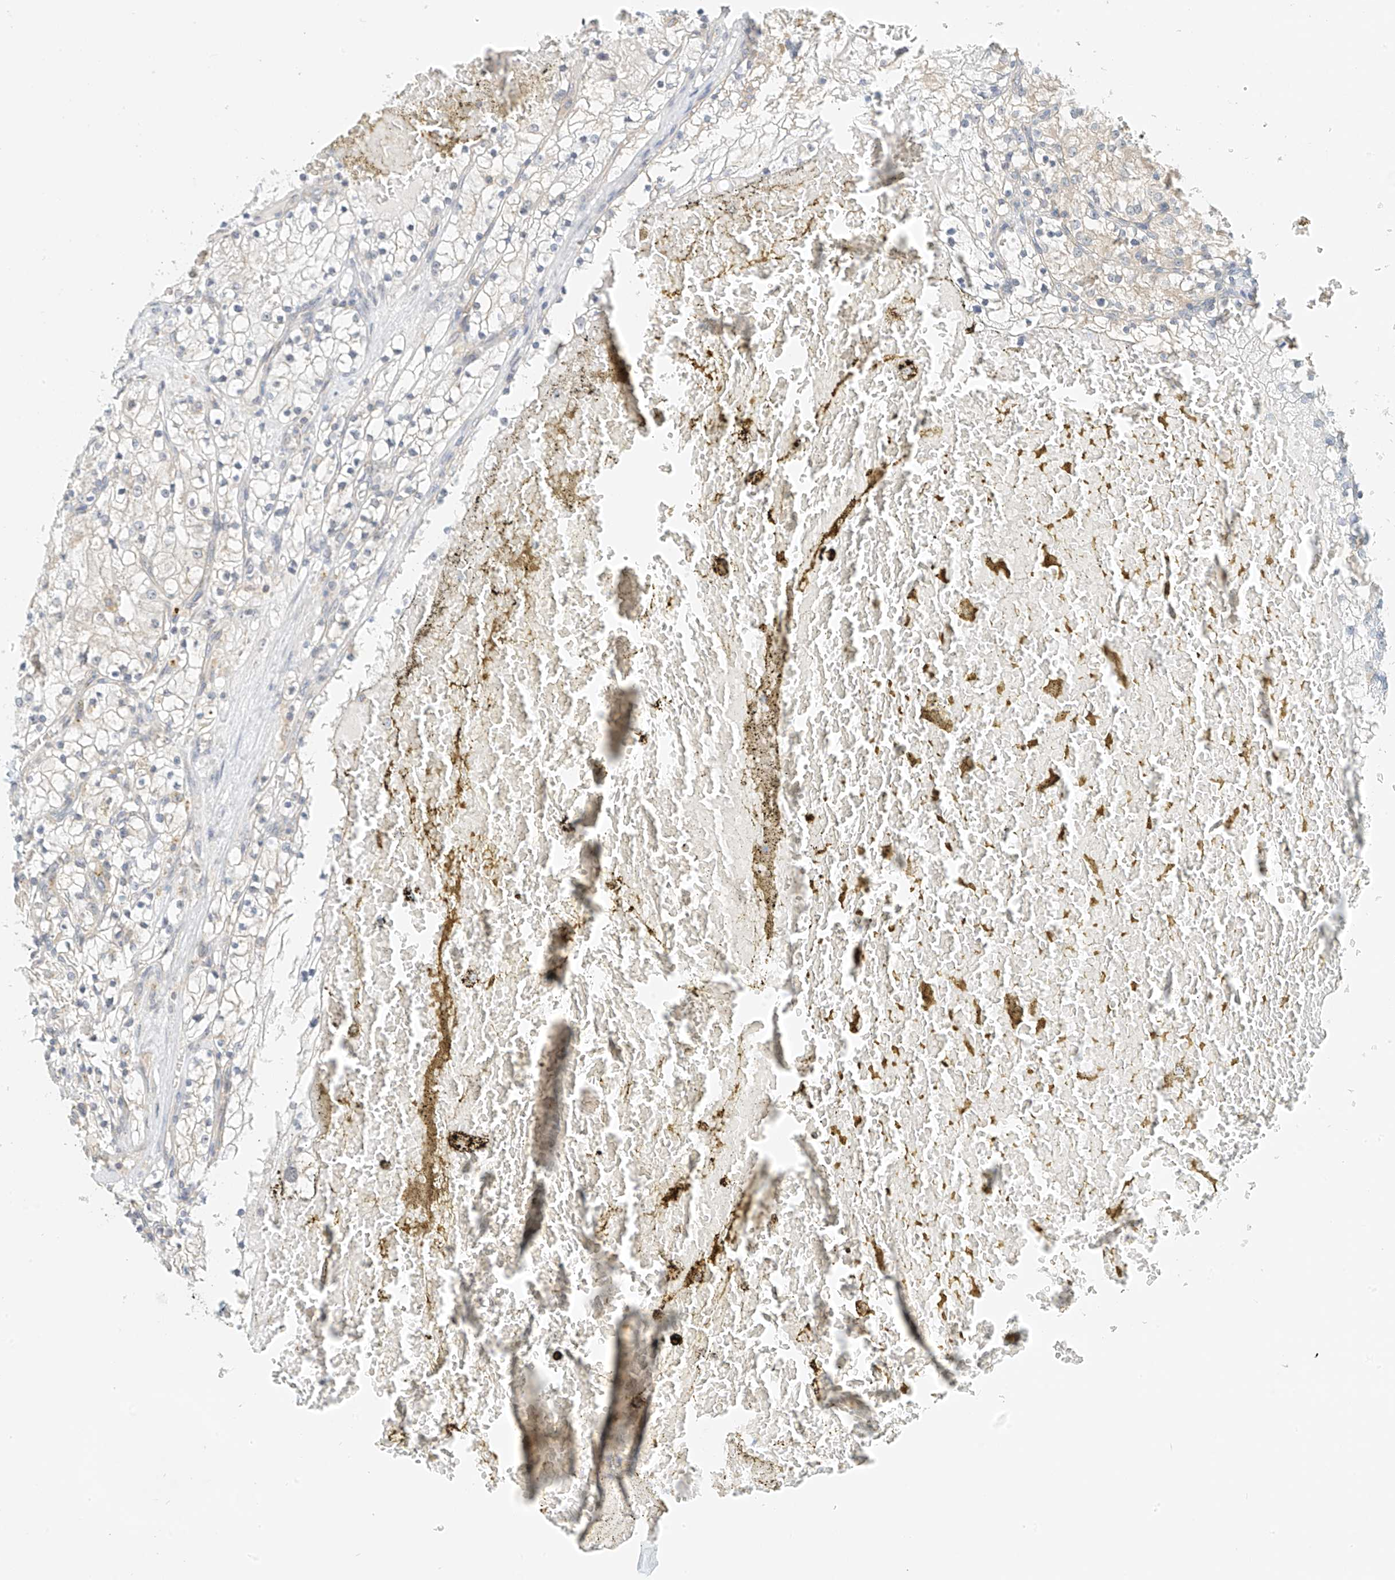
{"staining": {"intensity": "negative", "quantity": "none", "location": "none"}, "tissue": "renal cancer", "cell_type": "Tumor cells", "image_type": "cancer", "snomed": [{"axis": "morphology", "description": "Normal tissue, NOS"}, {"axis": "morphology", "description": "Adenocarcinoma, NOS"}, {"axis": "topography", "description": "Kidney"}], "caption": "Immunohistochemistry of human renal adenocarcinoma shows no positivity in tumor cells.", "gene": "PPA2", "patient": {"sex": "male", "age": 68}}